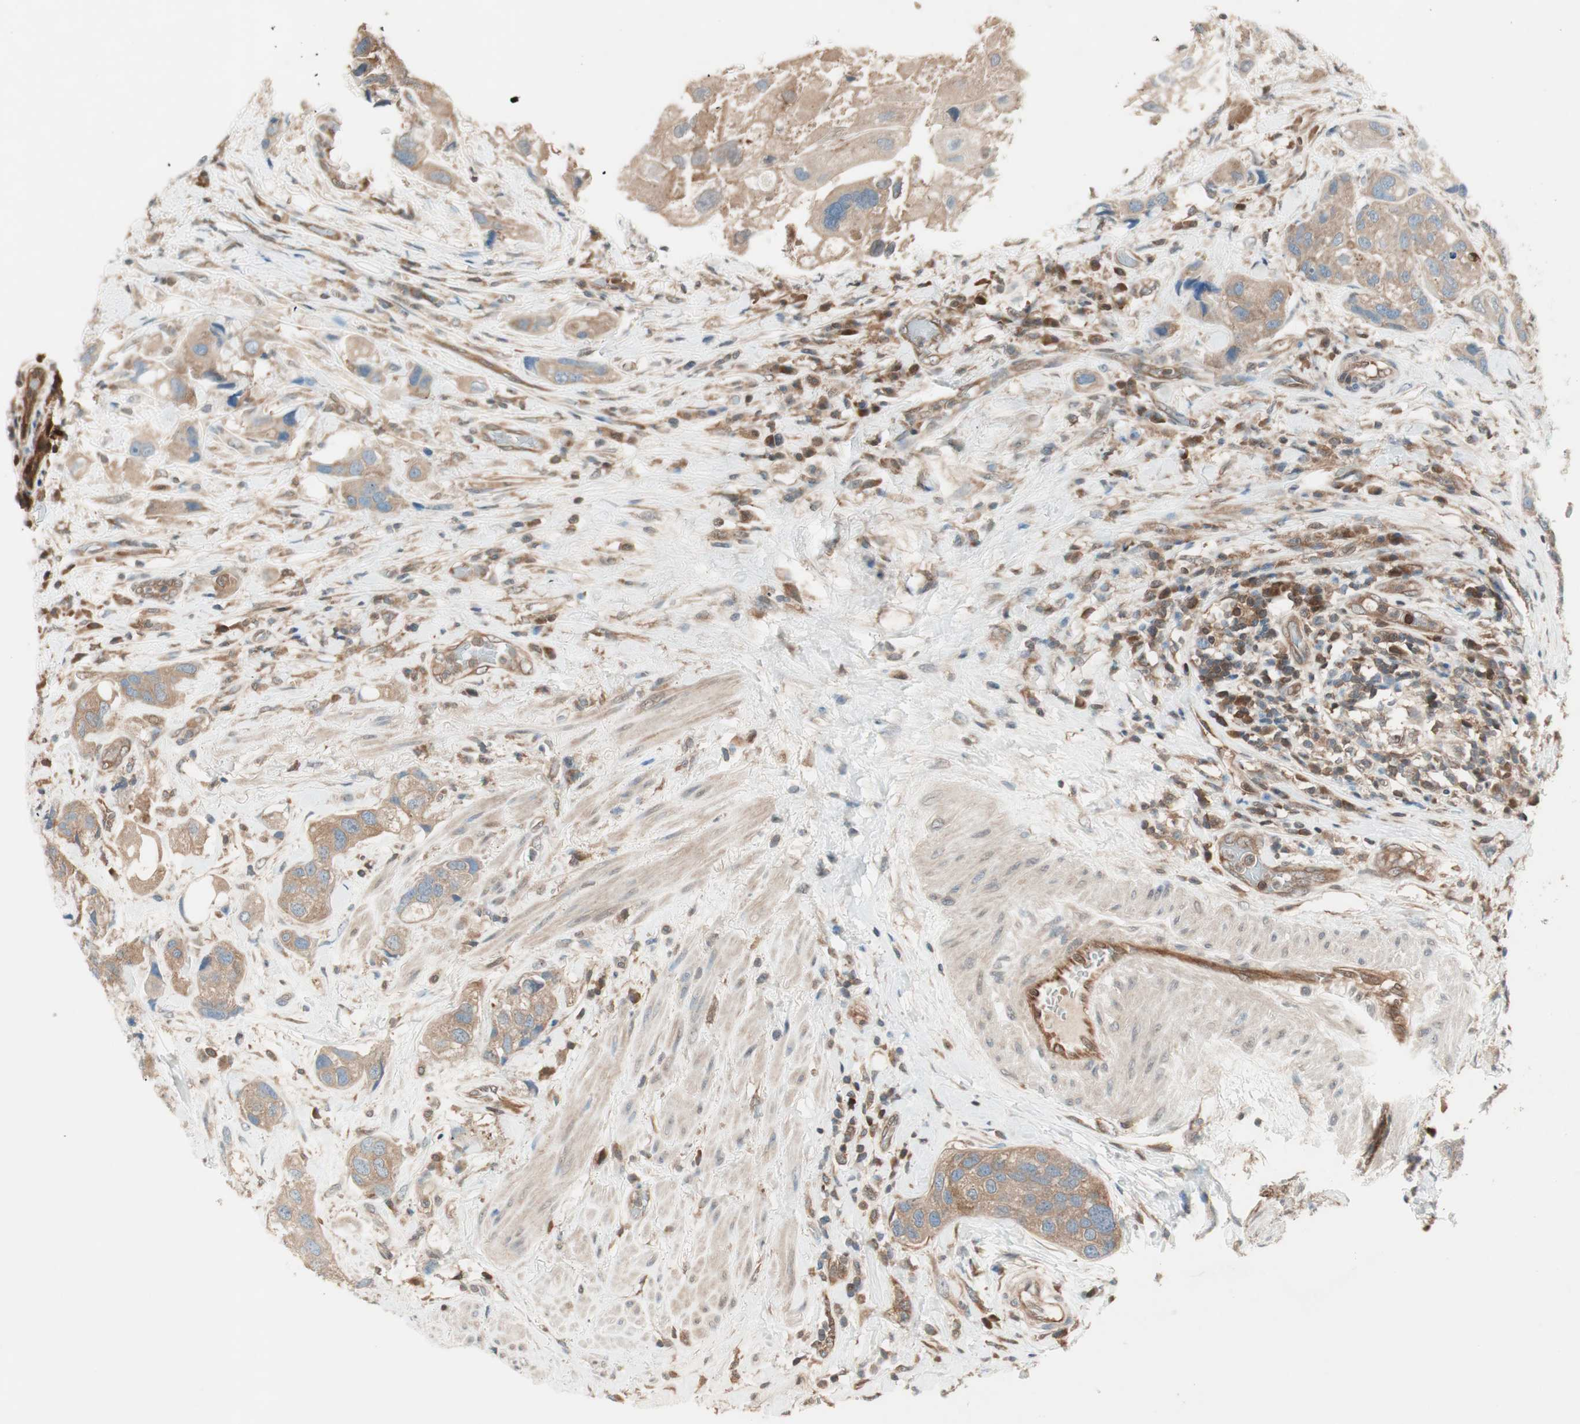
{"staining": {"intensity": "moderate", "quantity": ">75%", "location": "cytoplasmic/membranous"}, "tissue": "urothelial cancer", "cell_type": "Tumor cells", "image_type": "cancer", "snomed": [{"axis": "morphology", "description": "Urothelial carcinoma, High grade"}, {"axis": "topography", "description": "Urinary bladder"}], "caption": "This histopathology image displays urothelial carcinoma (high-grade) stained with immunohistochemistry to label a protein in brown. The cytoplasmic/membranous of tumor cells show moderate positivity for the protein. Nuclei are counter-stained blue.", "gene": "GALT", "patient": {"sex": "female", "age": 64}}